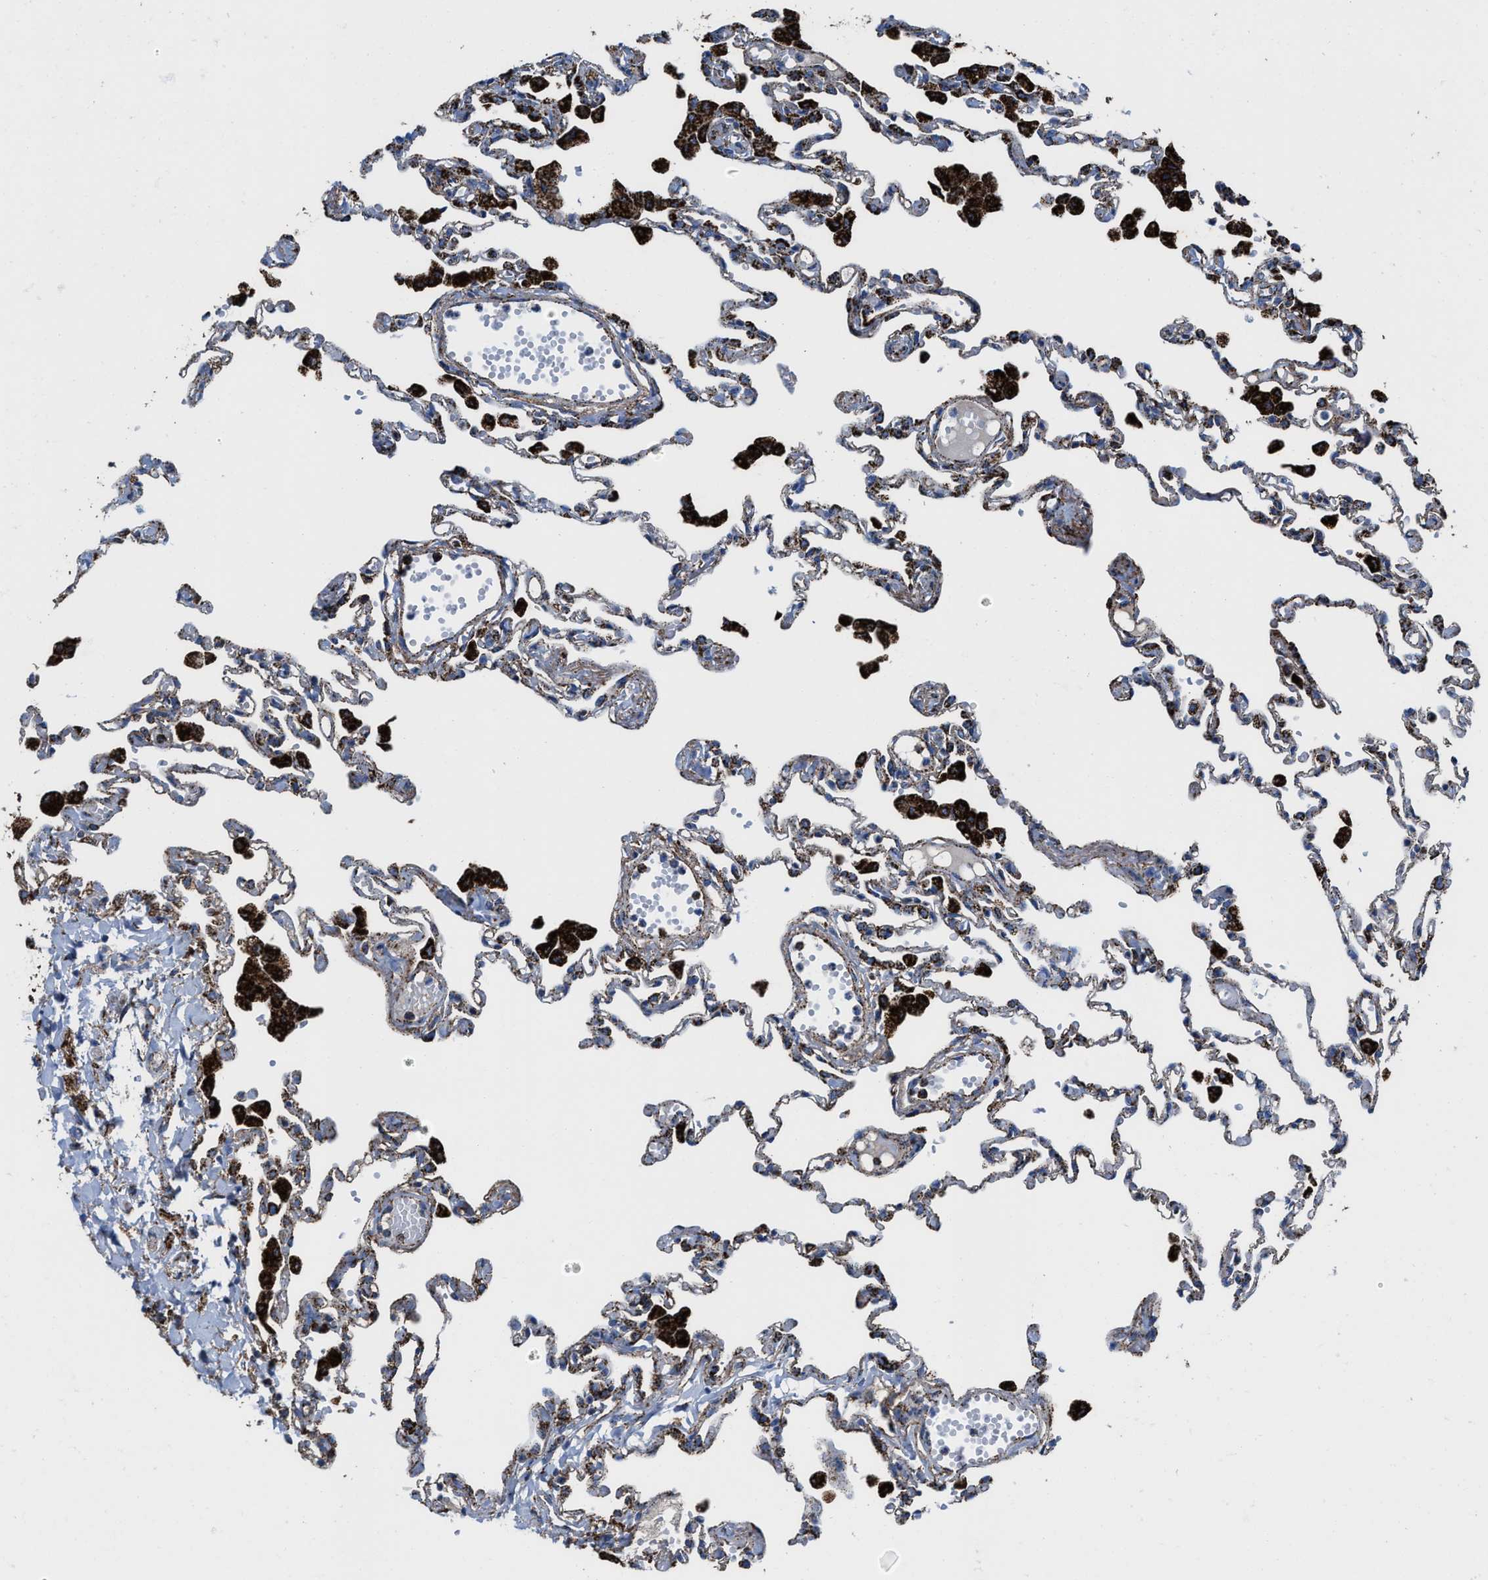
{"staining": {"intensity": "weak", "quantity": "25%-75%", "location": "cytoplasmic/membranous"}, "tissue": "lung", "cell_type": "Alveolar cells", "image_type": "normal", "snomed": [{"axis": "morphology", "description": "Normal tissue, NOS"}, {"axis": "topography", "description": "Bronchus"}, {"axis": "topography", "description": "Lung"}], "caption": "High-power microscopy captured an IHC histopathology image of benign lung, revealing weak cytoplasmic/membranous positivity in approximately 25%-75% of alveolar cells. The protein is stained brown, and the nuclei are stained in blue (DAB IHC with brightfield microscopy, high magnification).", "gene": "ALDH1B1", "patient": {"sex": "female", "age": 49}}